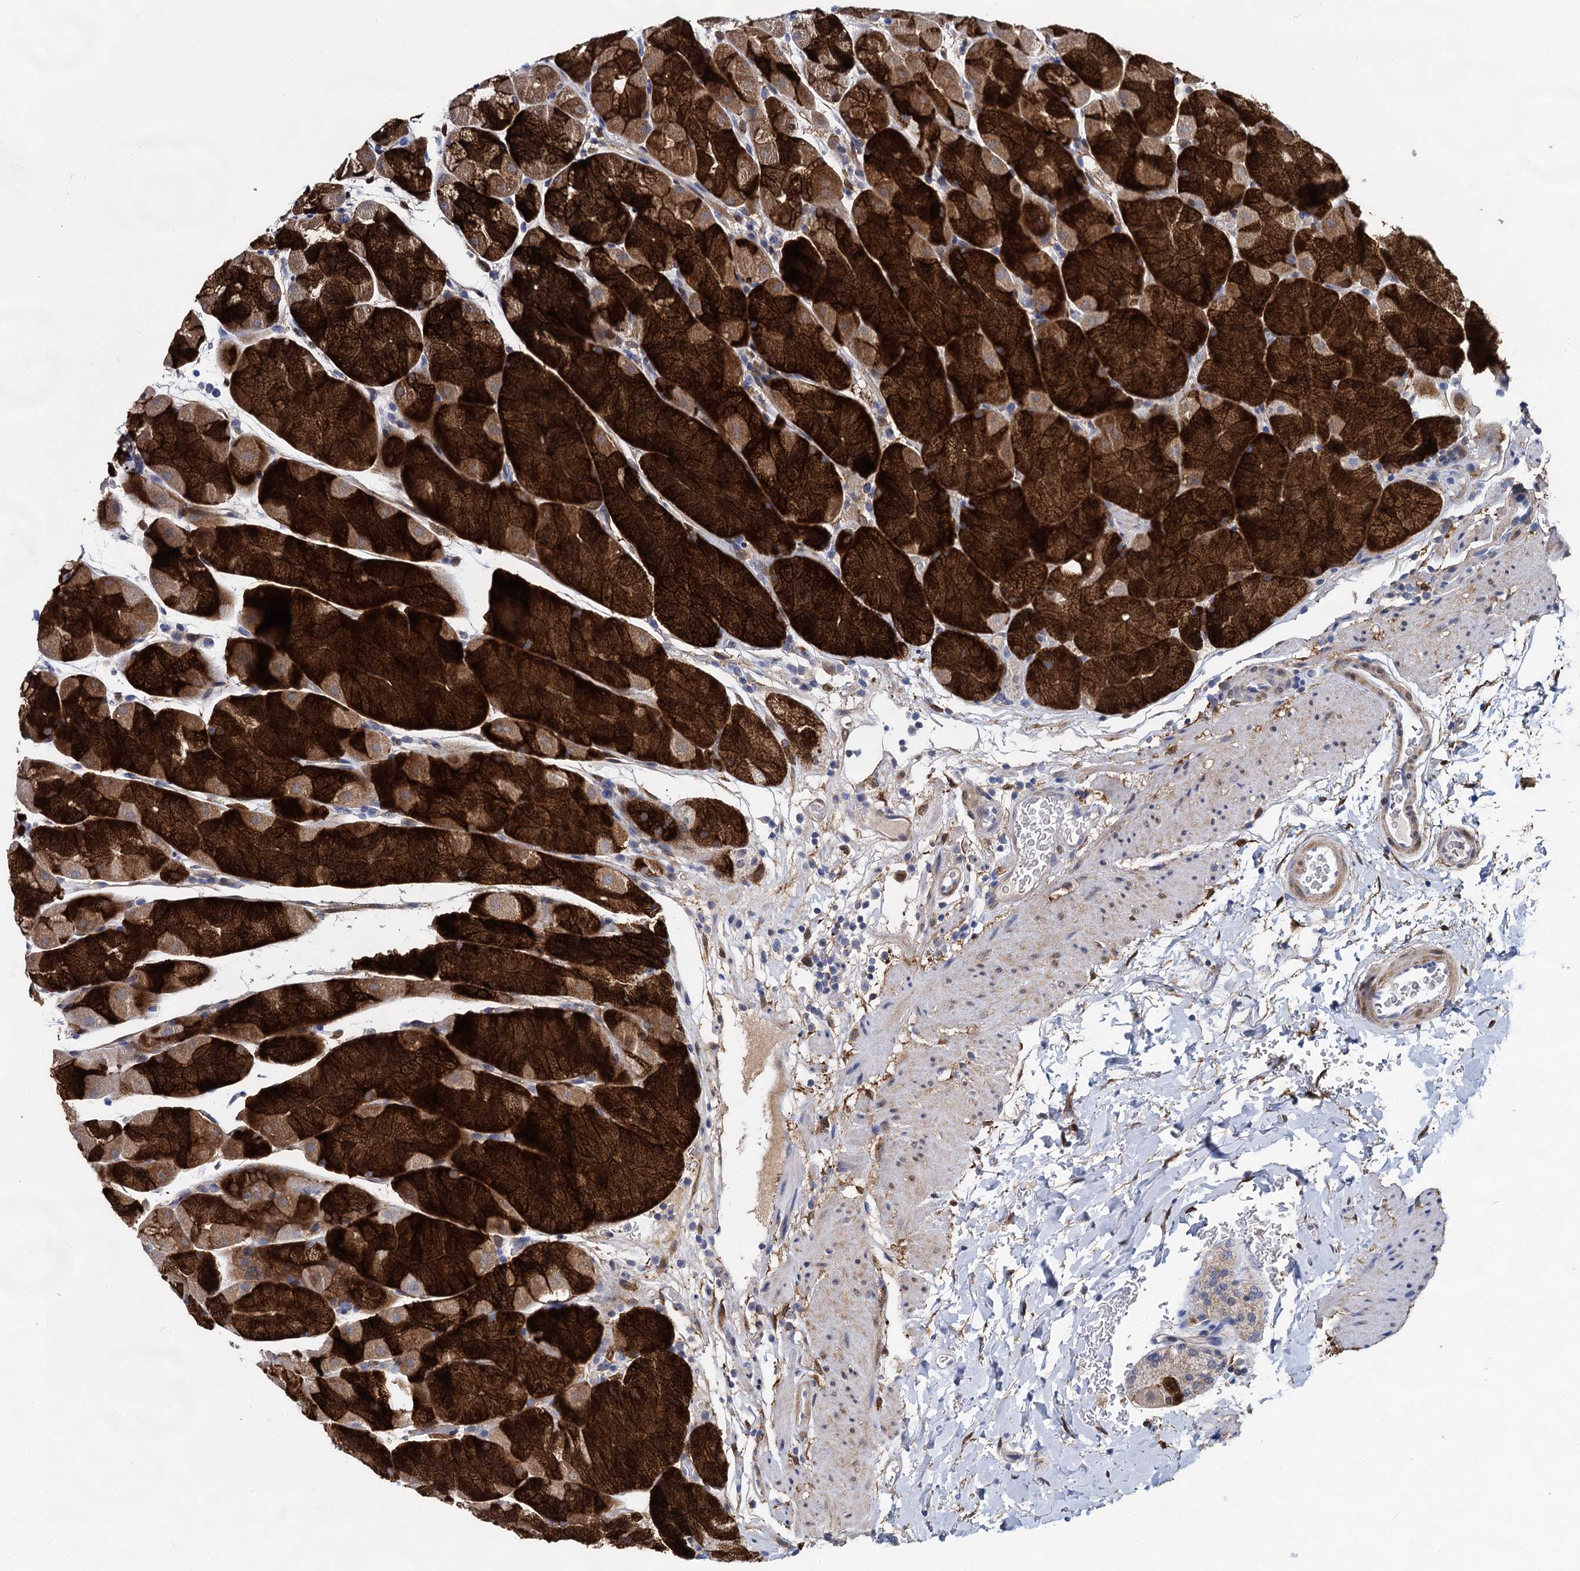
{"staining": {"intensity": "strong", "quantity": "25%-75%", "location": "cytoplasmic/membranous"}, "tissue": "stomach", "cell_type": "Glandular cells", "image_type": "normal", "snomed": [{"axis": "morphology", "description": "Normal tissue, NOS"}, {"axis": "topography", "description": "Stomach, upper"}, {"axis": "topography", "description": "Stomach, lower"}], "caption": "Protein positivity by IHC reveals strong cytoplasmic/membranous positivity in about 25%-75% of glandular cells in benign stomach. (brown staining indicates protein expression, while blue staining denotes nuclei).", "gene": "GSTM3", "patient": {"sex": "male", "age": 67}}